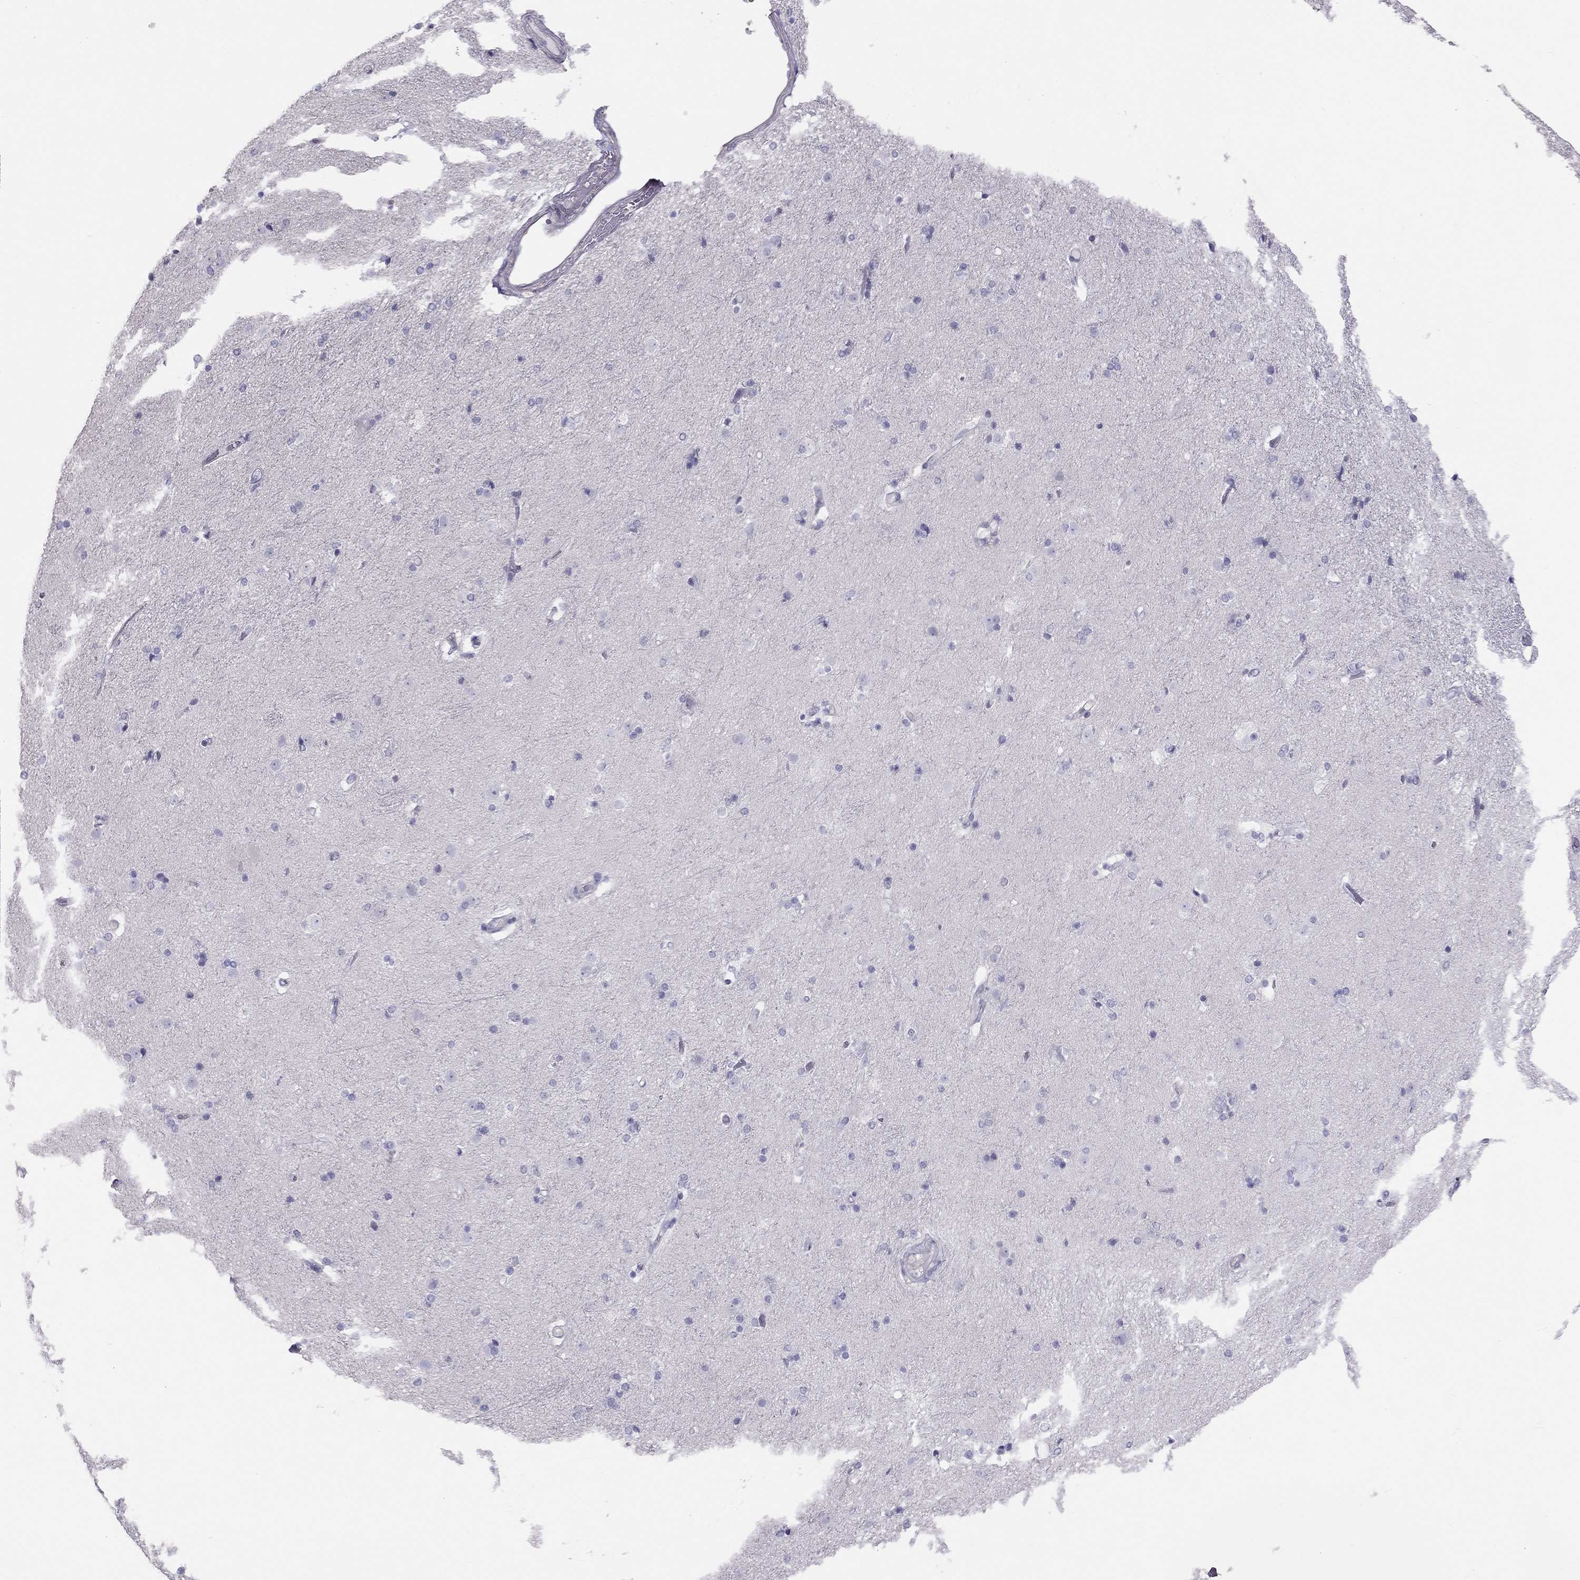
{"staining": {"intensity": "negative", "quantity": "none", "location": "none"}, "tissue": "caudate", "cell_type": "Glial cells", "image_type": "normal", "snomed": [{"axis": "morphology", "description": "Normal tissue, NOS"}, {"axis": "topography", "description": "Lateral ventricle wall"}], "caption": "The micrograph exhibits no staining of glial cells in unremarkable caudate.", "gene": "SPATA12", "patient": {"sex": "male", "age": 54}}